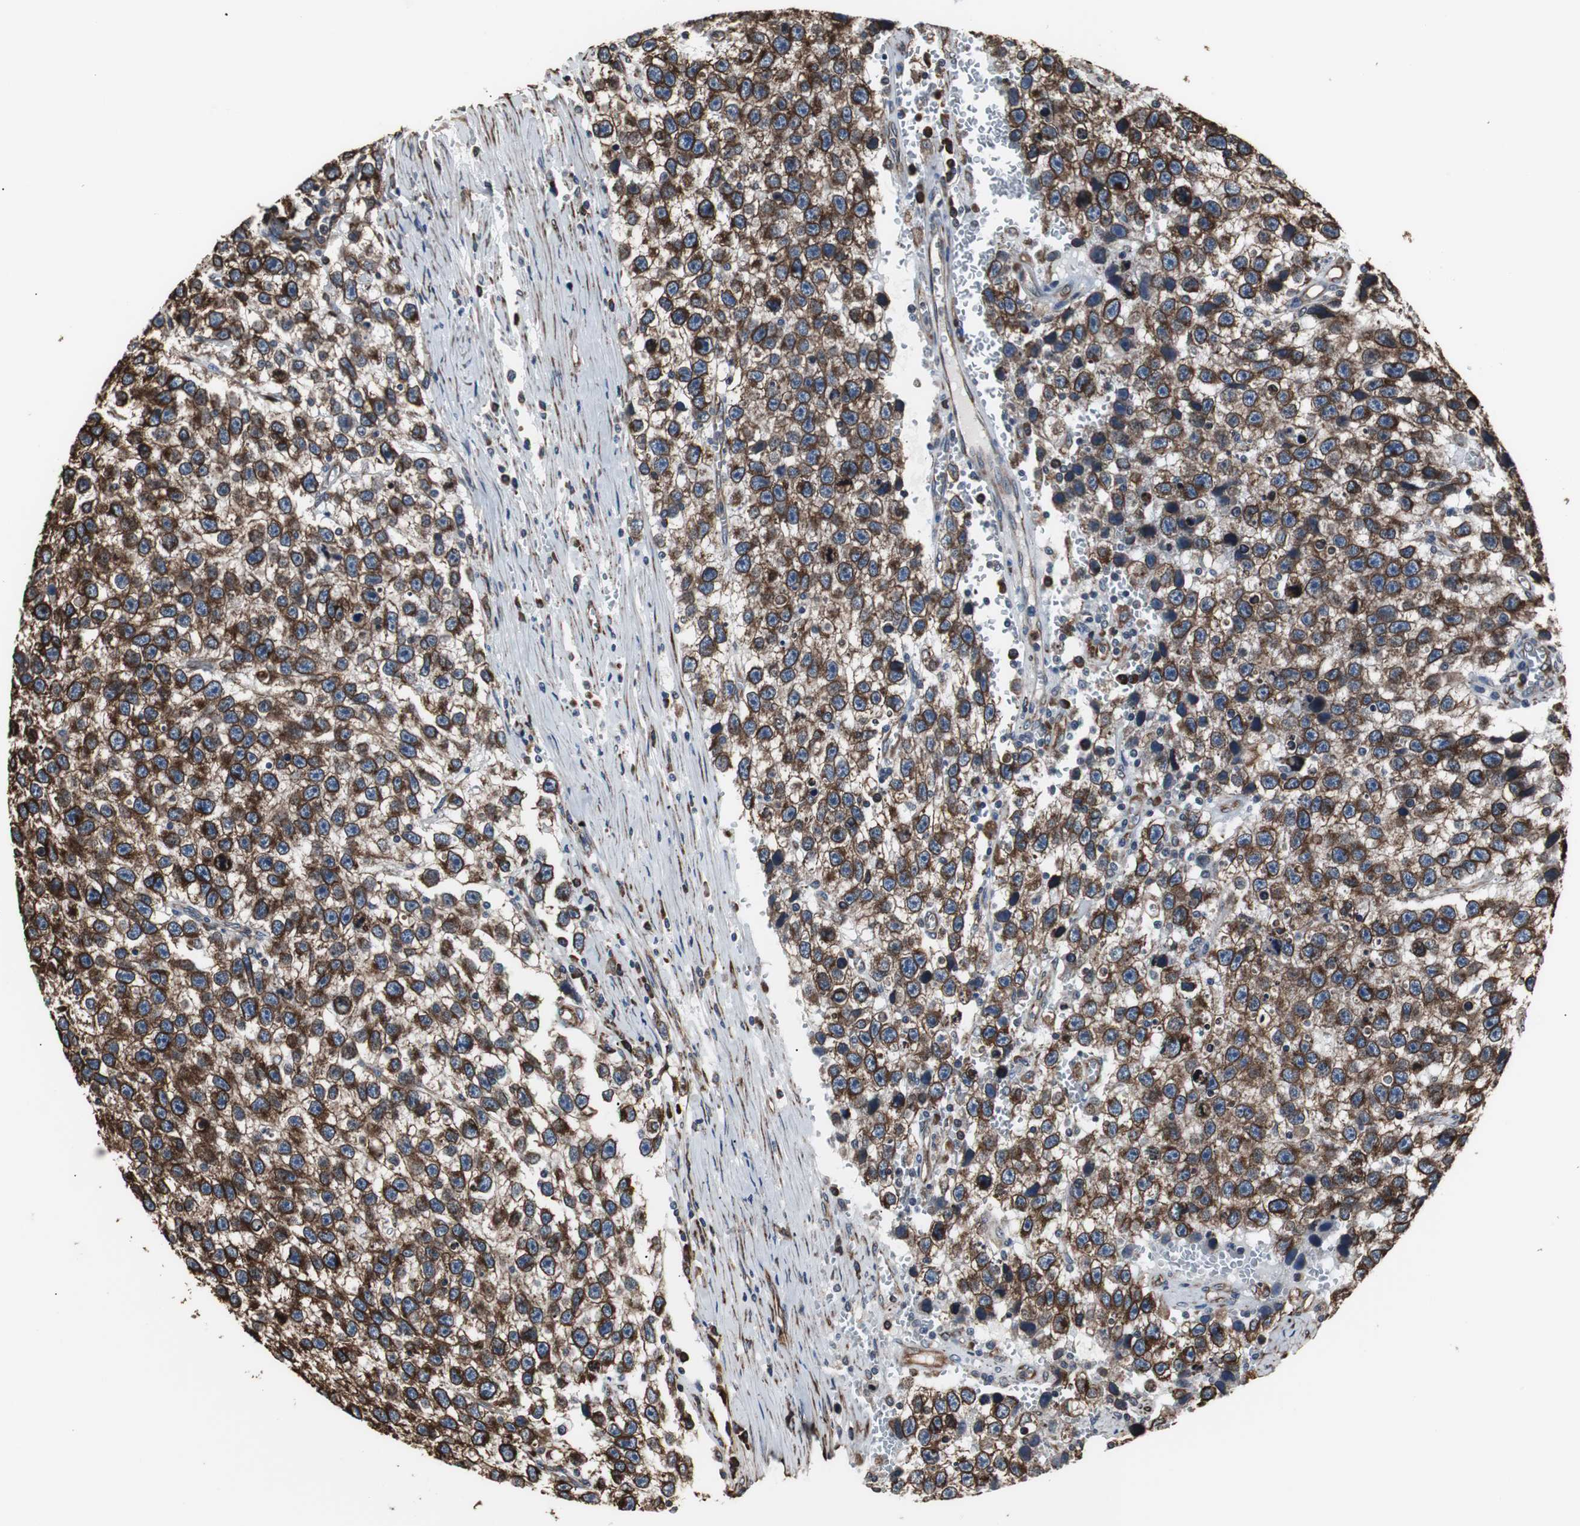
{"staining": {"intensity": "strong", "quantity": ">75%", "location": "cytoplasmic/membranous"}, "tissue": "testis cancer", "cell_type": "Tumor cells", "image_type": "cancer", "snomed": [{"axis": "morphology", "description": "Seminoma, NOS"}, {"axis": "topography", "description": "Testis"}], "caption": "Immunohistochemical staining of testis seminoma displays high levels of strong cytoplasmic/membranous expression in about >75% of tumor cells.", "gene": "CALU", "patient": {"sex": "male", "age": 33}}